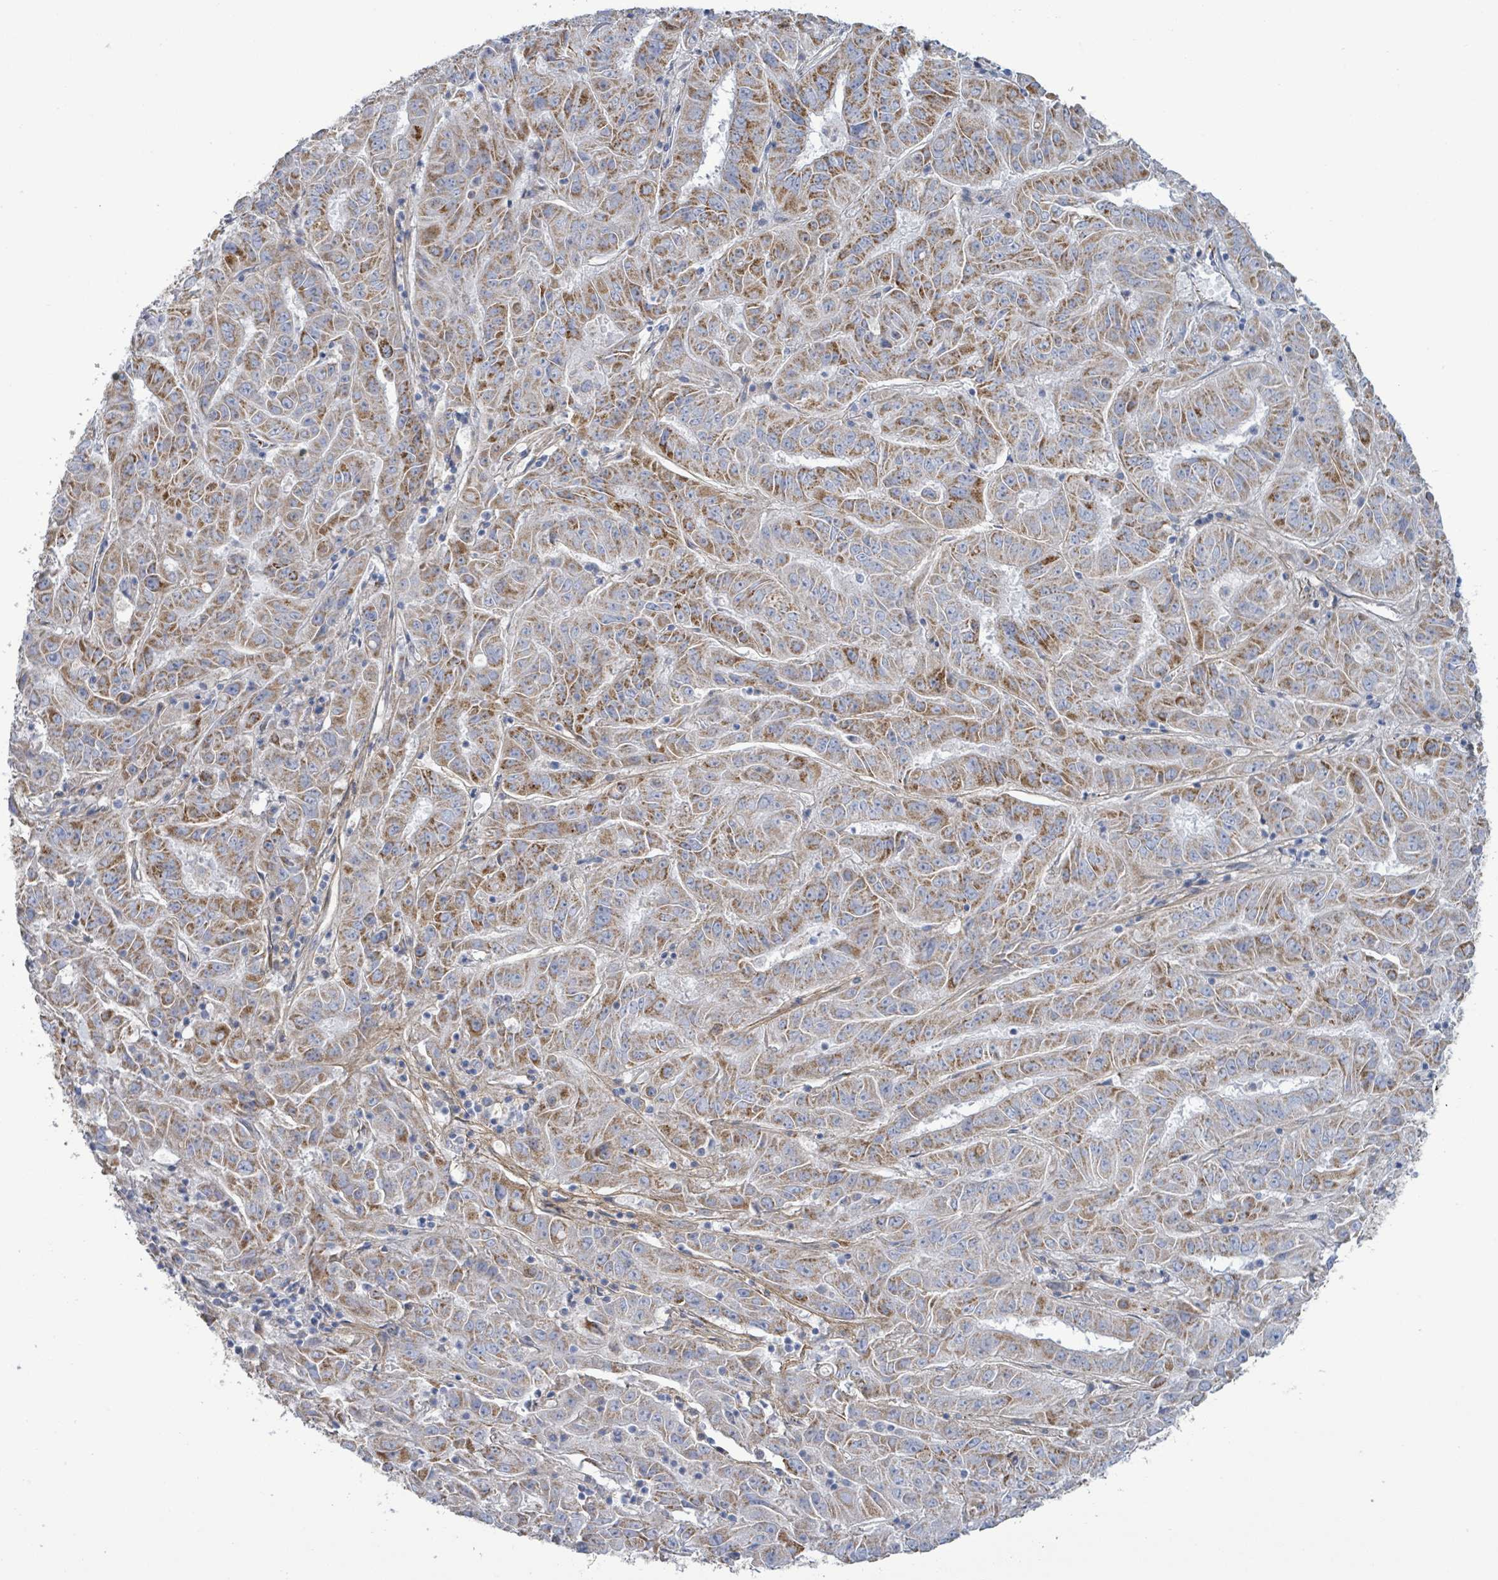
{"staining": {"intensity": "moderate", "quantity": ">75%", "location": "cytoplasmic/membranous"}, "tissue": "pancreatic cancer", "cell_type": "Tumor cells", "image_type": "cancer", "snomed": [{"axis": "morphology", "description": "Adenocarcinoma, NOS"}, {"axis": "topography", "description": "Pancreas"}], "caption": "This photomicrograph exhibits adenocarcinoma (pancreatic) stained with immunohistochemistry to label a protein in brown. The cytoplasmic/membranous of tumor cells show moderate positivity for the protein. Nuclei are counter-stained blue.", "gene": "ALG12", "patient": {"sex": "male", "age": 63}}